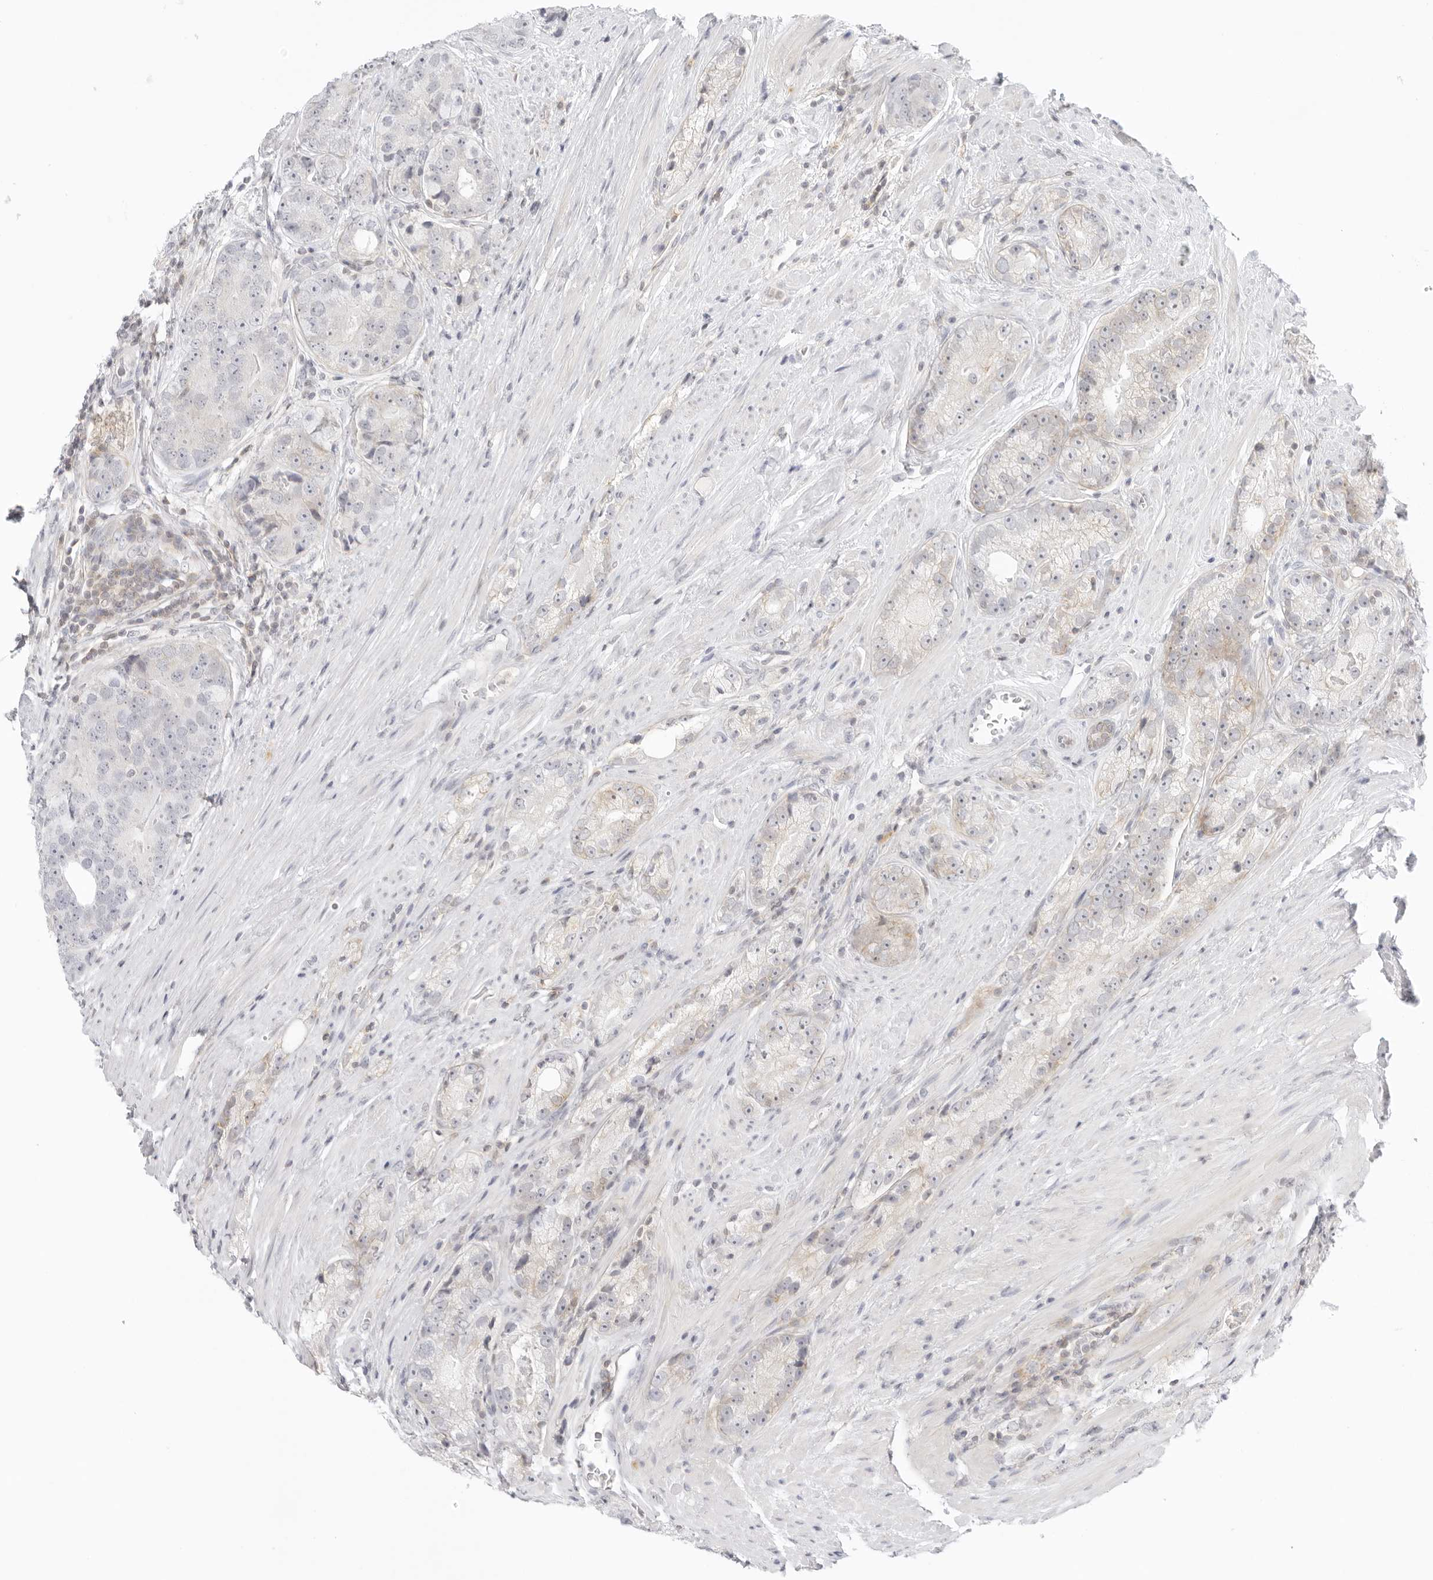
{"staining": {"intensity": "negative", "quantity": "none", "location": "none"}, "tissue": "prostate cancer", "cell_type": "Tumor cells", "image_type": "cancer", "snomed": [{"axis": "morphology", "description": "Adenocarcinoma, High grade"}, {"axis": "topography", "description": "Prostate"}], "caption": "There is no significant expression in tumor cells of prostate cancer.", "gene": "TNFRSF14", "patient": {"sex": "male", "age": 56}}